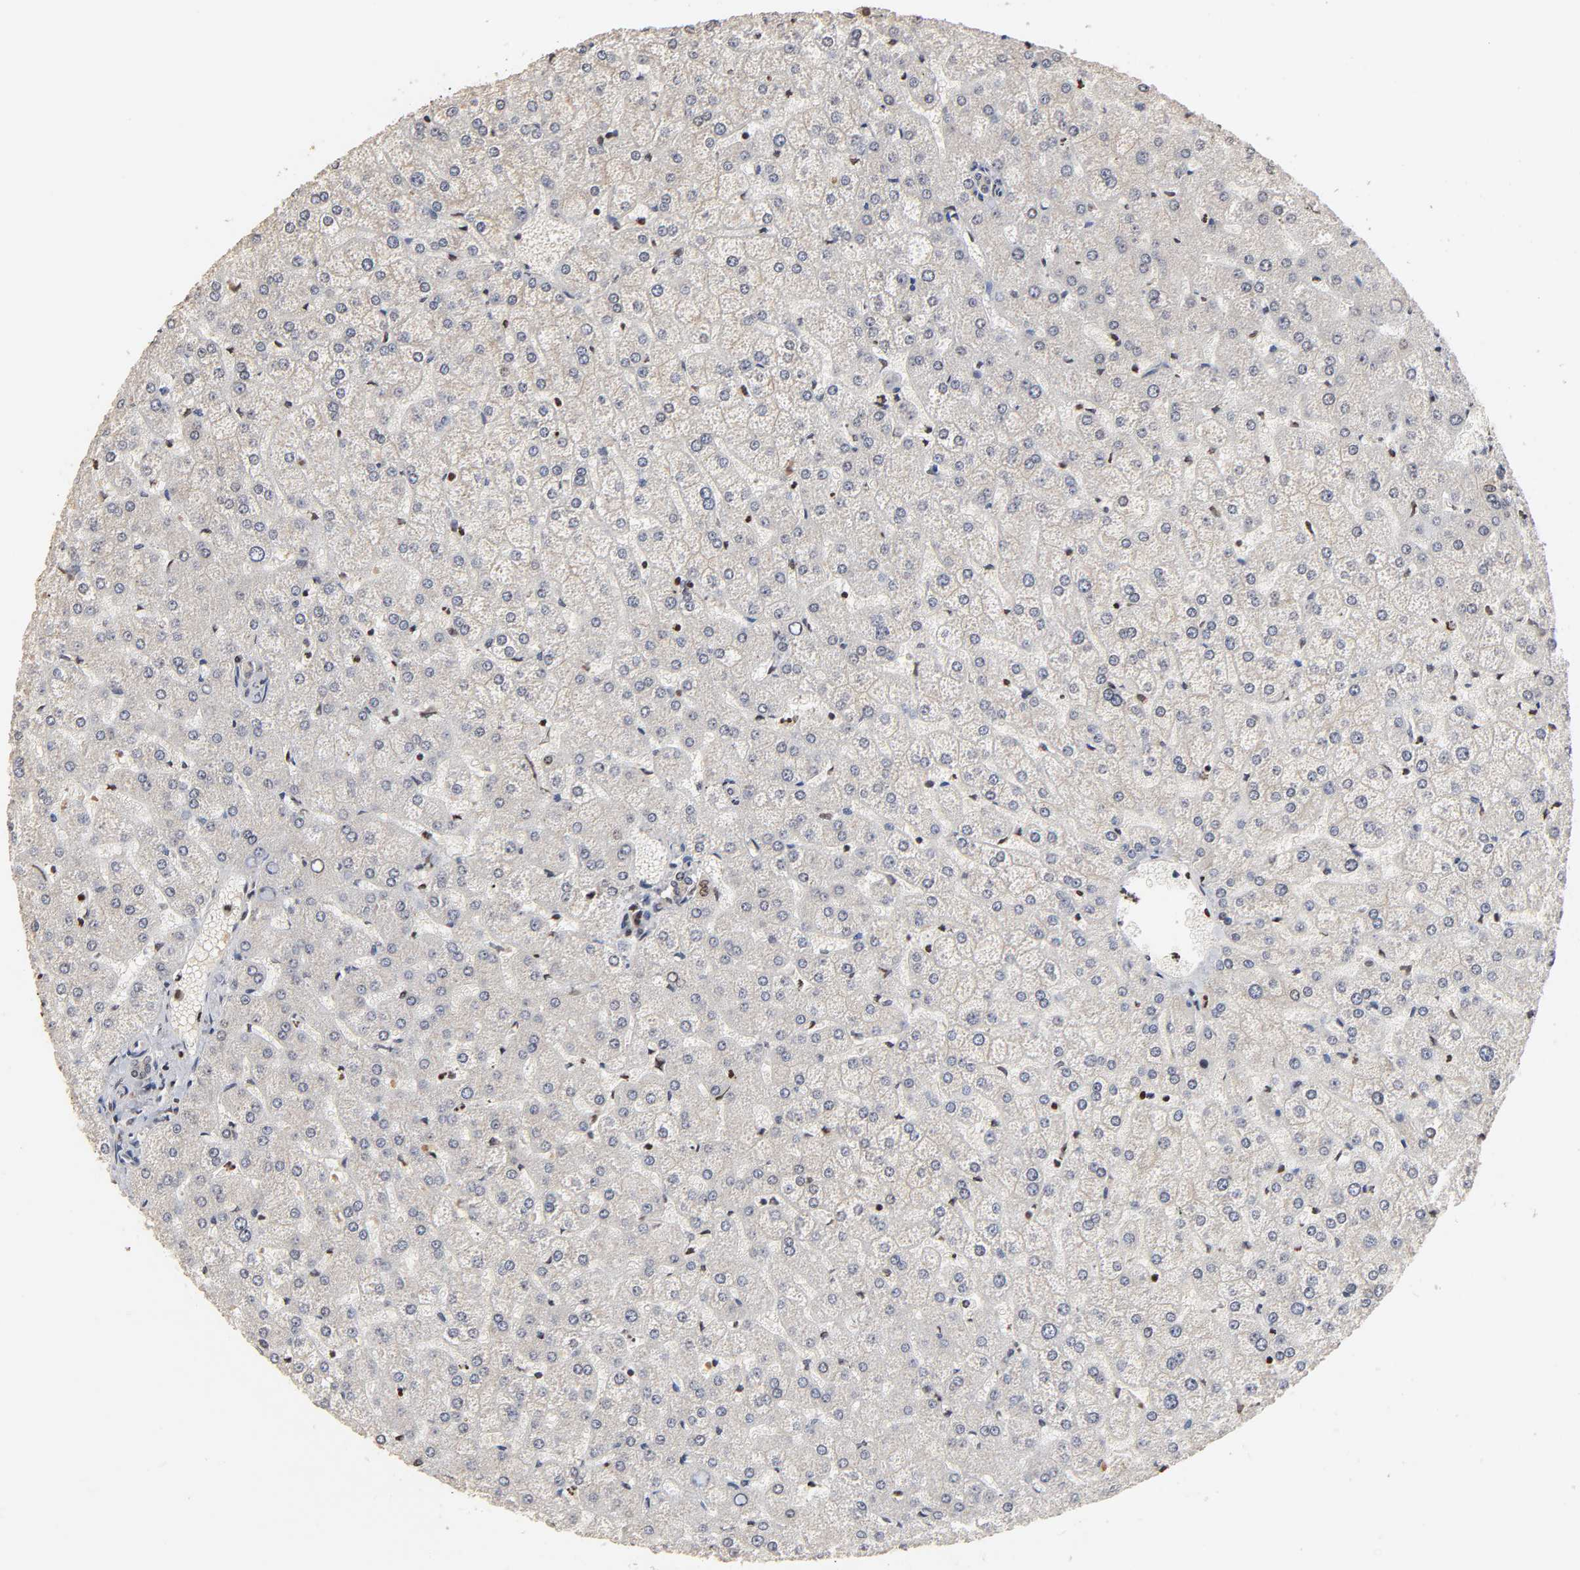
{"staining": {"intensity": "moderate", "quantity": ">75%", "location": "nuclear"}, "tissue": "liver", "cell_type": "Cholangiocytes", "image_type": "normal", "snomed": [{"axis": "morphology", "description": "Normal tissue, NOS"}, {"axis": "topography", "description": "Liver"}], "caption": "The micrograph displays immunohistochemical staining of normal liver. There is moderate nuclear positivity is identified in about >75% of cholangiocytes.", "gene": "ZNF473", "patient": {"sex": "female", "age": 32}}